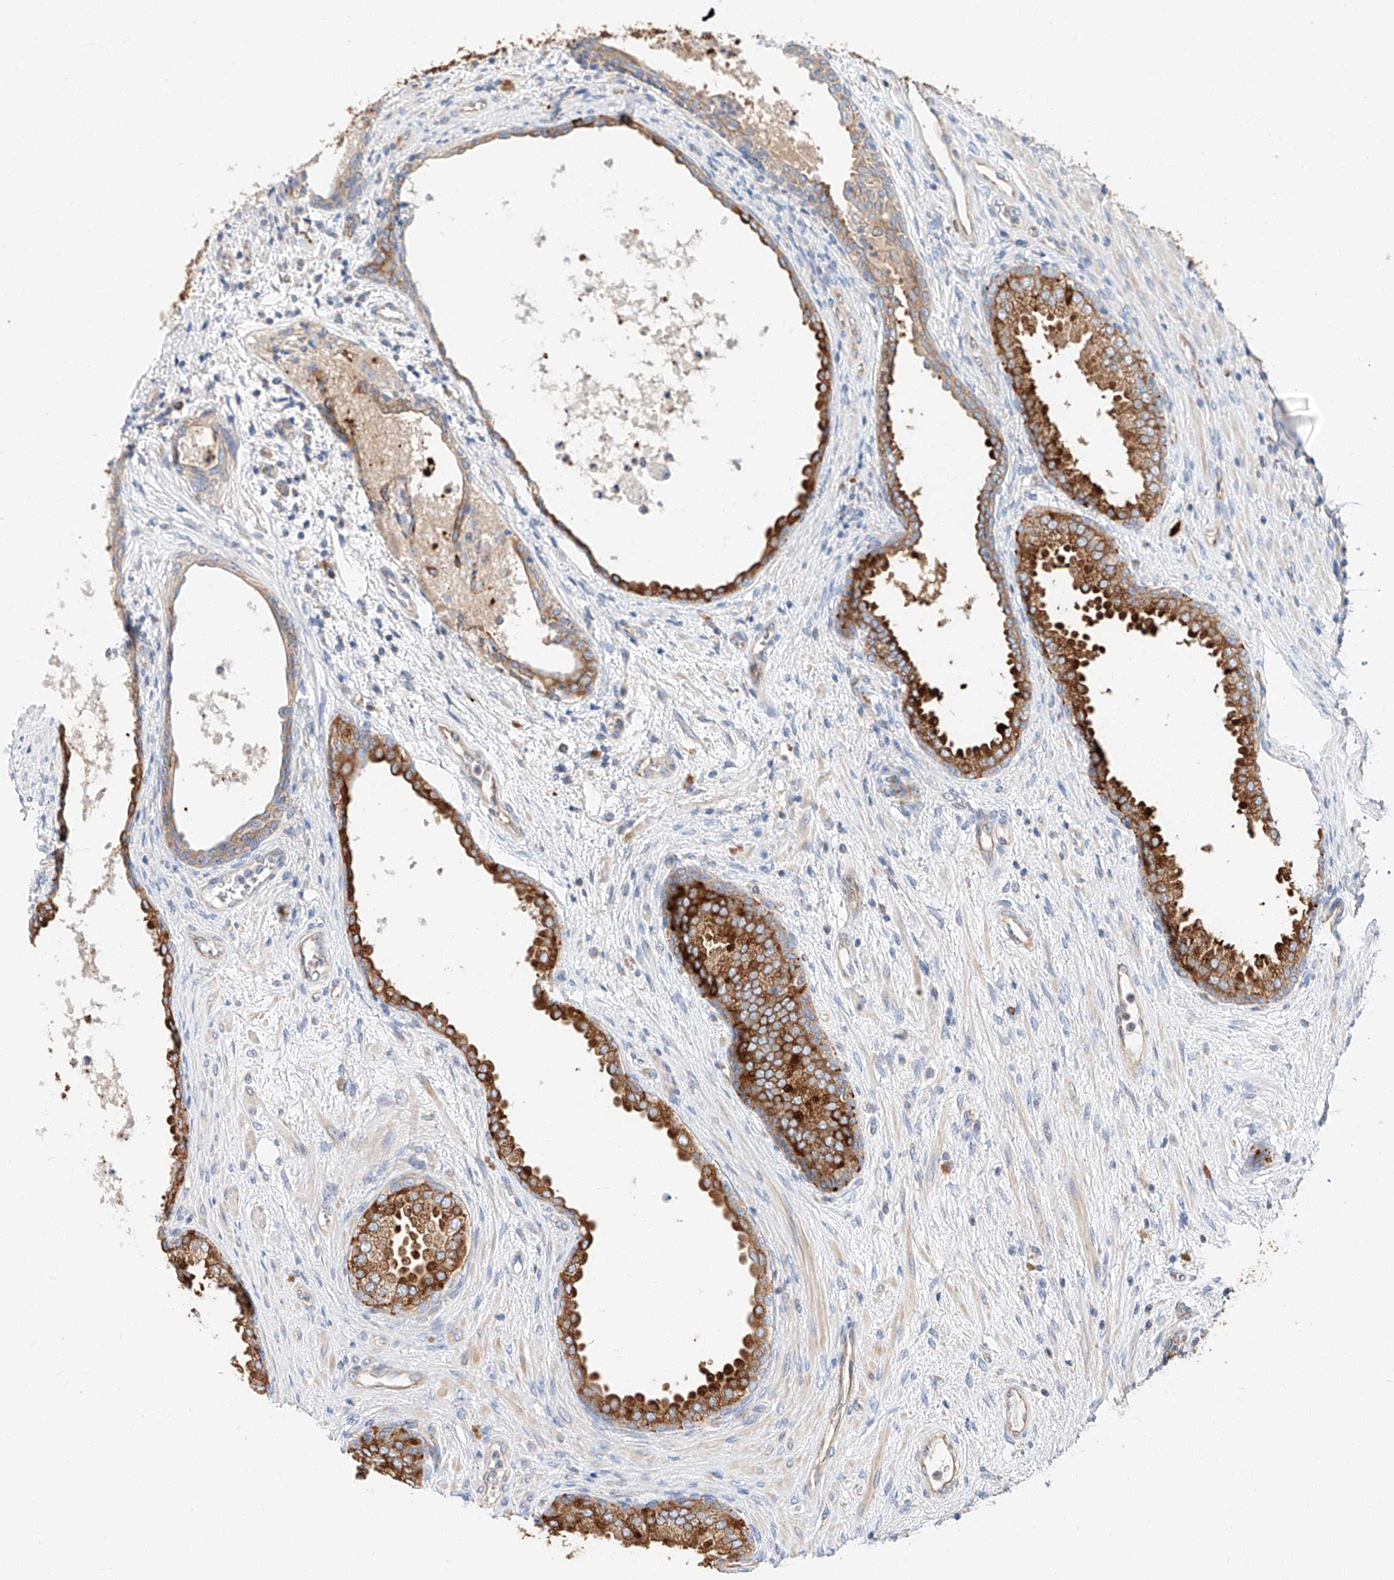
{"staining": {"intensity": "strong", "quantity": "25%-75%", "location": "cytoplasmic/membranous"}, "tissue": "prostate", "cell_type": "Glandular cells", "image_type": "normal", "snomed": [{"axis": "morphology", "description": "Normal tissue, NOS"}, {"axis": "topography", "description": "Prostate"}], "caption": "Immunohistochemistry (DAB (3,3'-diaminobenzidine)) staining of benign human prostate exhibits strong cytoplasmic/membranous protein positivity in about 25%-75% of glandular cells.", "gene": "GLMN", "patient": {"sex": "male", "age": 76}}